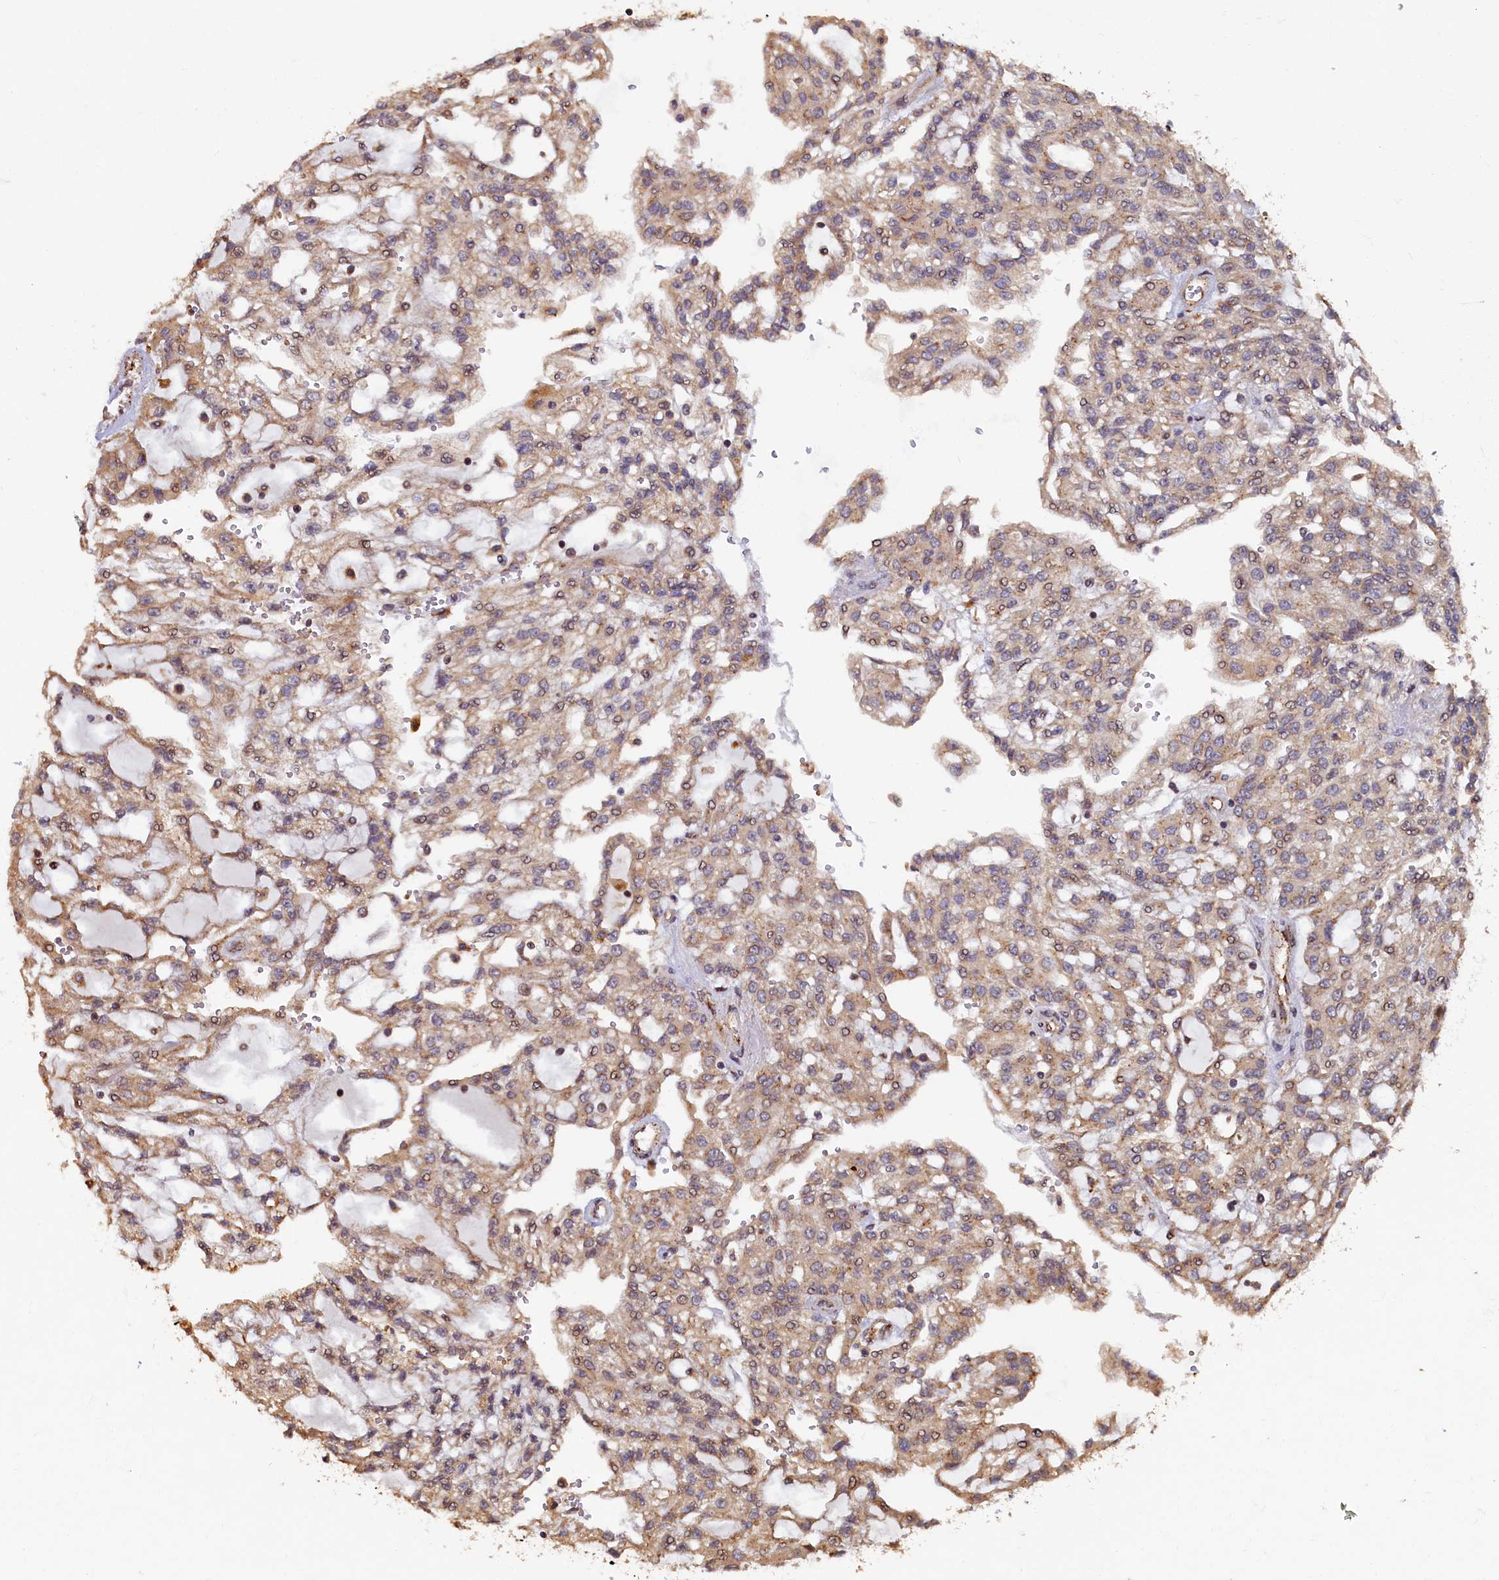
{"staining": {"intensity": "moderate", "quantity": ">75%", "location": "cytoplasmic/membranous"}, "tissue": "renal cancer", "cell_type": "Tumor cells", "image_type": "cancer", "snomed": [{"axis": "morphology", "description": "Adenocarcinoma, NOS"}, {"axis": "topography", "description": "Kidney"}], "caption": "Brown immunohistochemical staining in adenocarcinoma (renal) demonstrates moderate cytoplasmic/membranous expression in approximately >75% of tumor cells.", "gene": "TMEM181", "patient": {"sex": "male", "age": 63}}